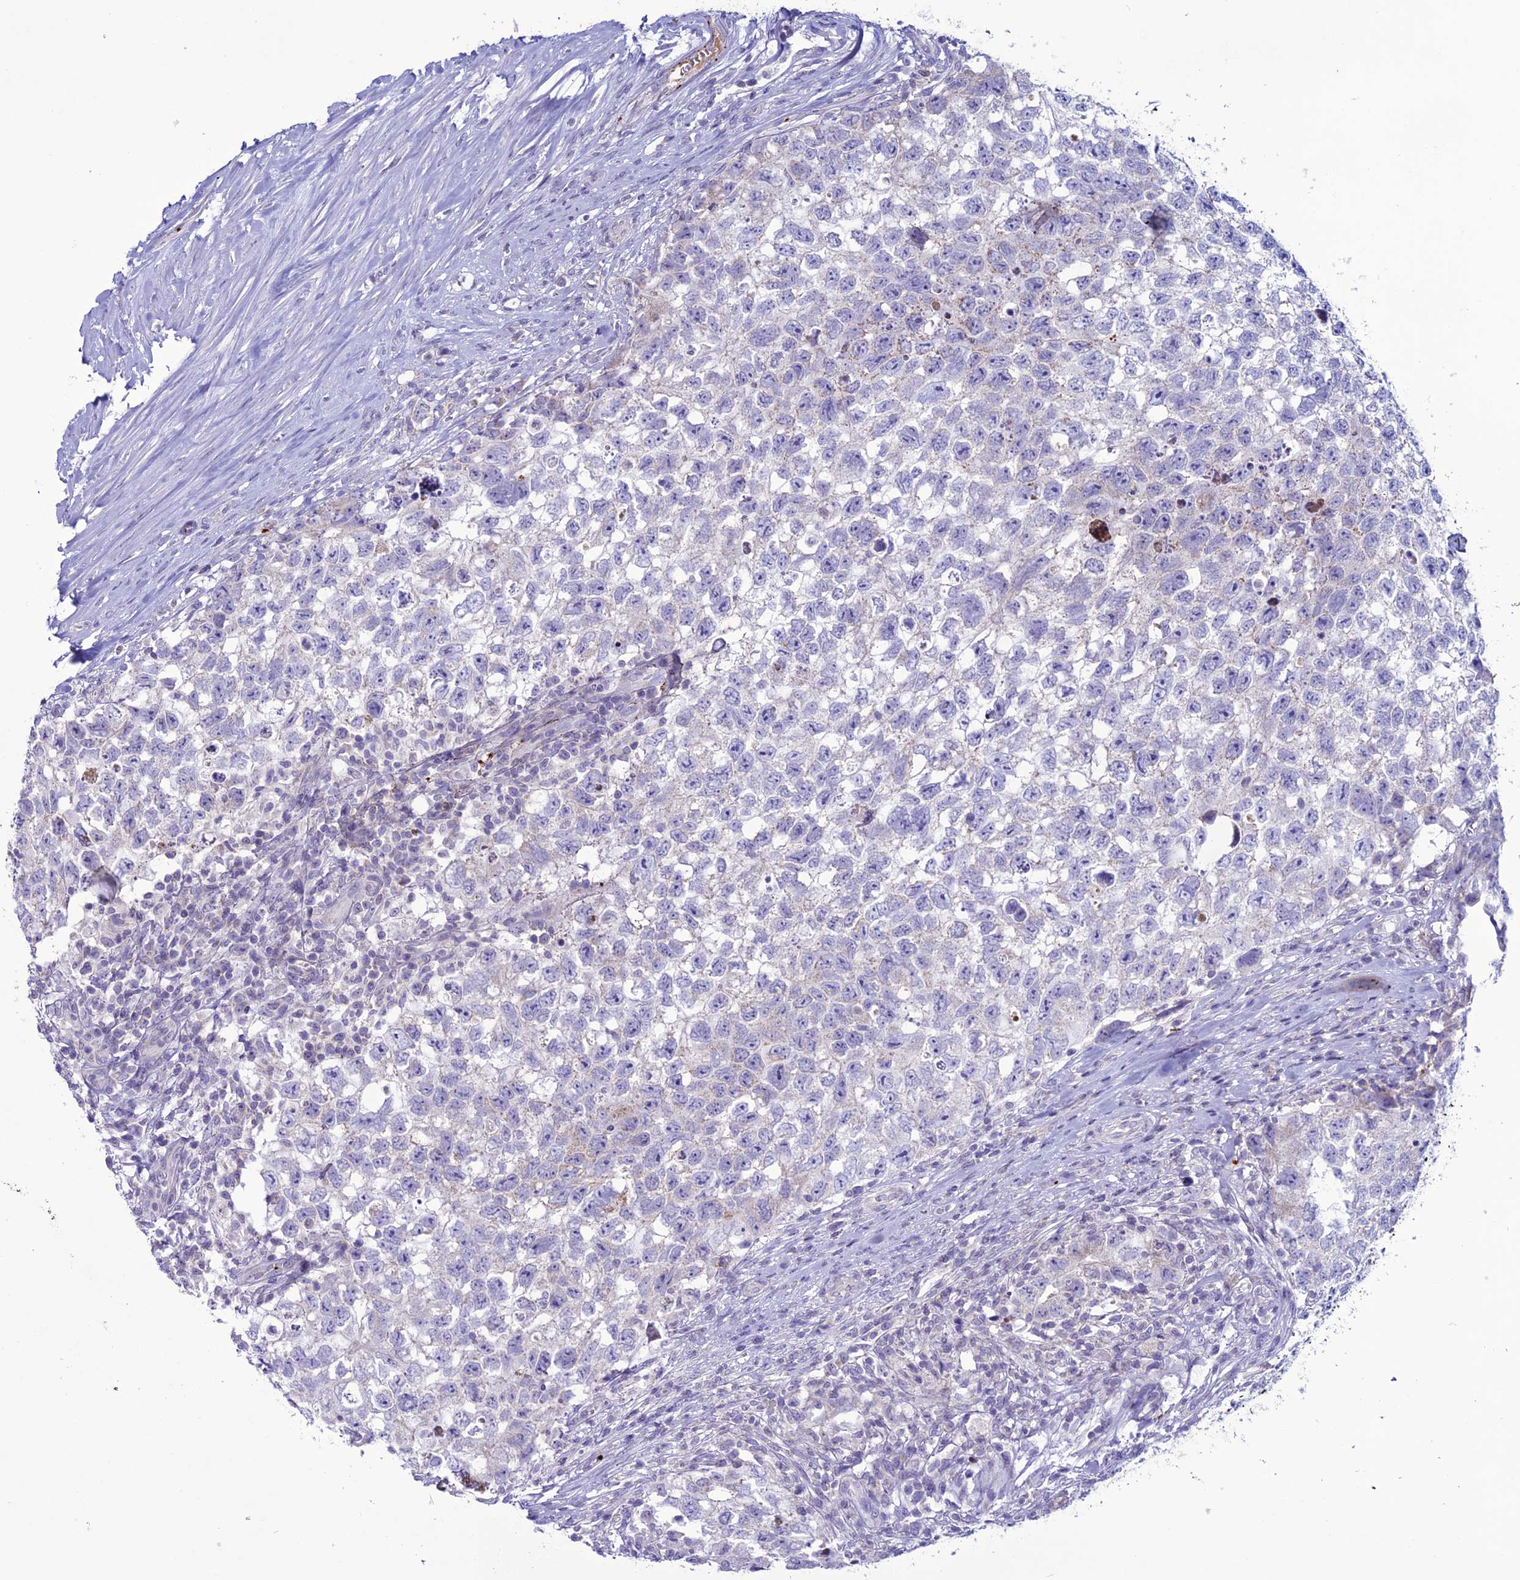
{"staining": {"intensity": "negative", "quantity": "none", "location": "none"}, "tissue": "testis cancer", "cell_type": "Tumor cells", "image_type": "cancer", "snomed": [{"axis": "morphology", "description": "Seminoma, NOS"}, {"axis": "morphology", "description": "Carcinoma, Embryonal, NOS"}, {"axis": "topography", "description": "Testis"}], "caption": "The IHC photomicrograph has no significant positivity in tumor cells of embryonal carcinoma (testis) tissue.", "gene": "C21orf140", "patient": {"sex": "male", "age": 29}}